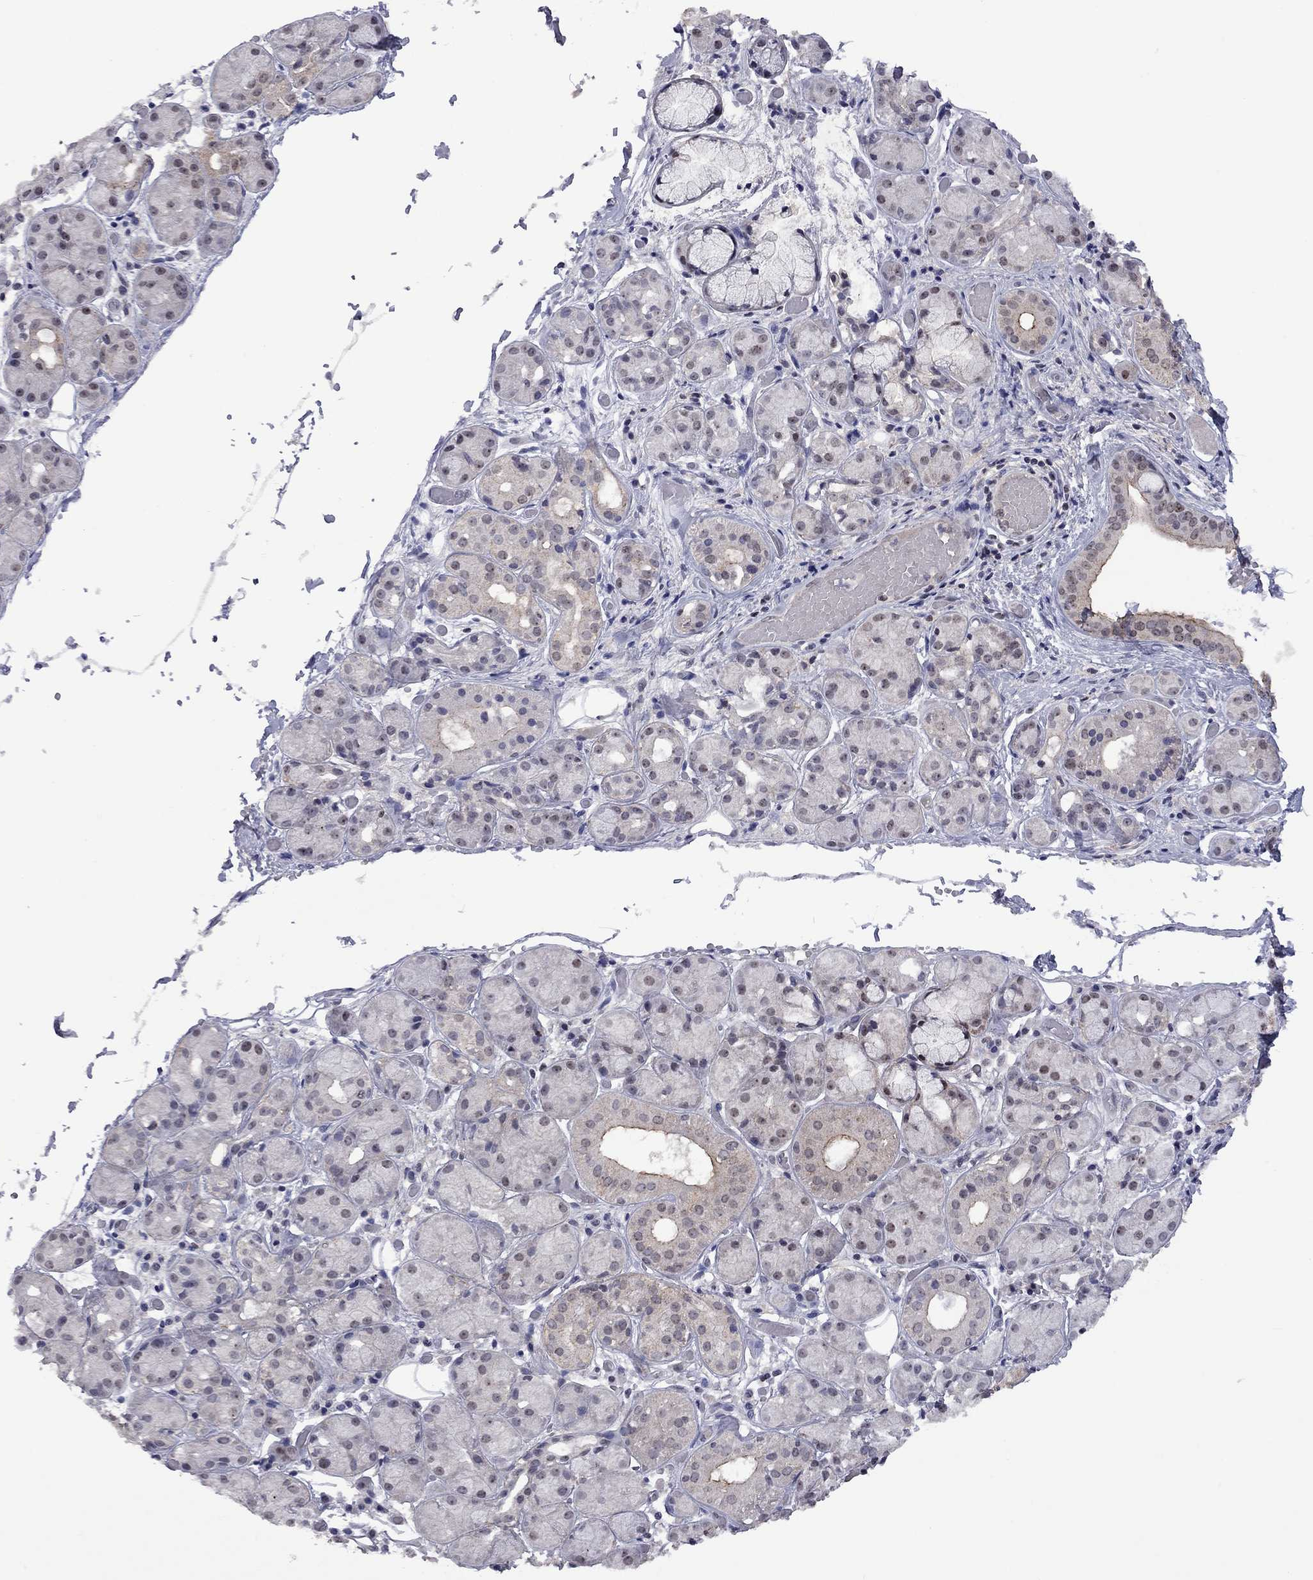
{"staining": {"intensity": "weak", "quantity": "<25%", "location": "cytoplasmic/membranous,nuclear"}, "tissue": "salivary gland", "cell_type": "Glandular cells", "image_type": "normal", "snomed": [{"axis": "morphology", "description": "Normal tissue, NOS"}, {"axis": "topography", "description": "Salivary gland"}, {"axis": "topography", "description": "Peripheral nerve tissue"}], "caption": "Glandular cells show no significant staining in normal salivary gland. Brightfield microscopy of immunohistochemistry stained with DAB (brown) and hematoxylin (blue), captured at high magnification.", "gene": "SPOUT1", "patient": {"sex": "male", "age": 71}}